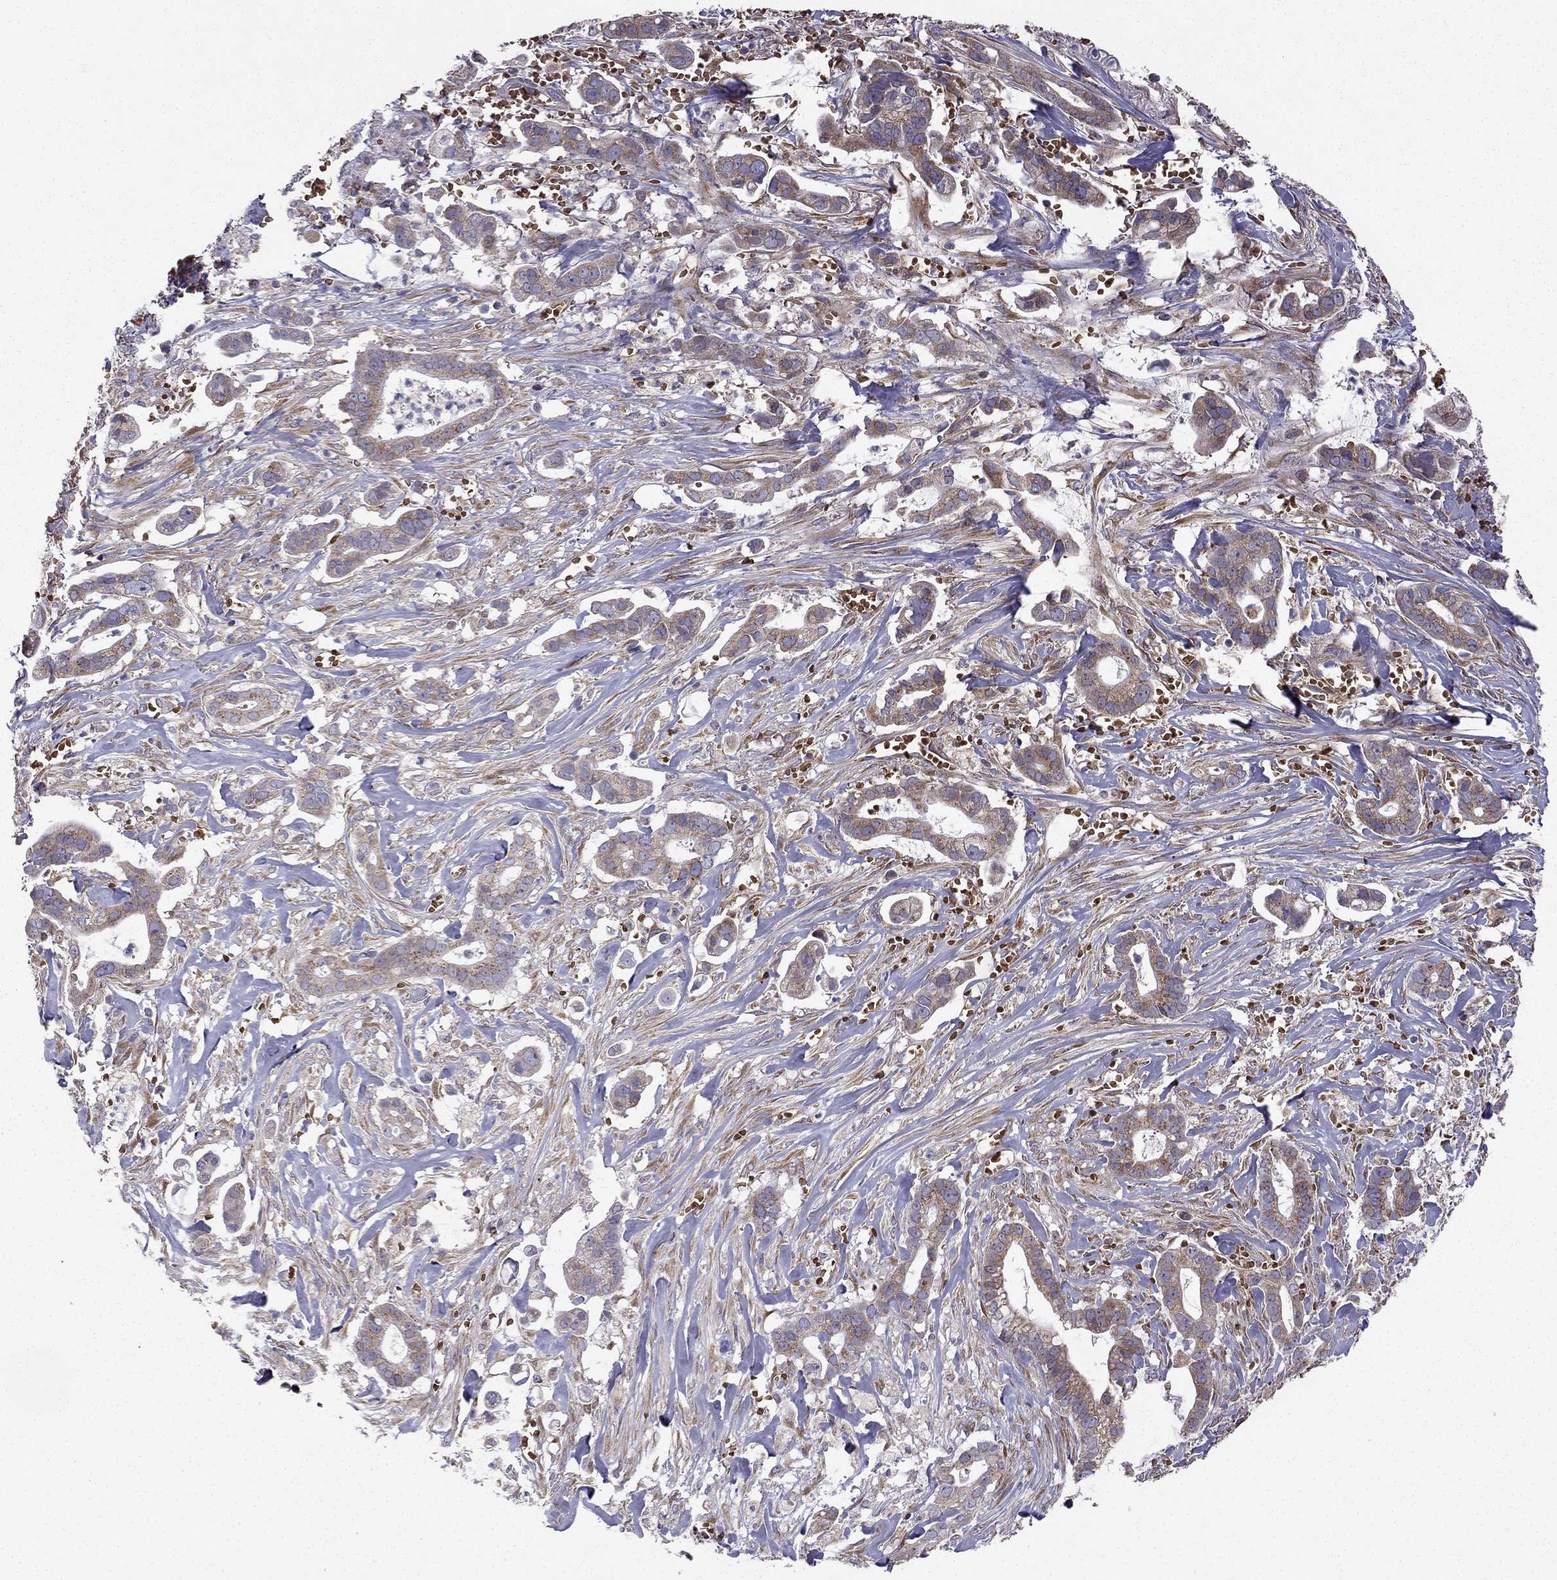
{"staining": {"intensity": "moderate", "quantity": "25%-75%", "location": "cytoplasmic/membranous"}, "tissue": "pancreatic cancer", "cell_type": "Tumor cells", "image_type": "cancer", "snomed": [{"axis": "morphology", "description": "Adenocarcinoma, NOS"}, {"axis": "topography", "description": "Pancreas"}], "caption": "The immunohistochemical stain highlights moderate cytoplasmic/membranous expression in tumor cells of adenocarcinoma (pancreatic) tissue. (brown staining indicates protein expression, while blue staining denotes nuclei).", "gene": "B4GALT7", "patient": {"sex": "male", "age": 61}}